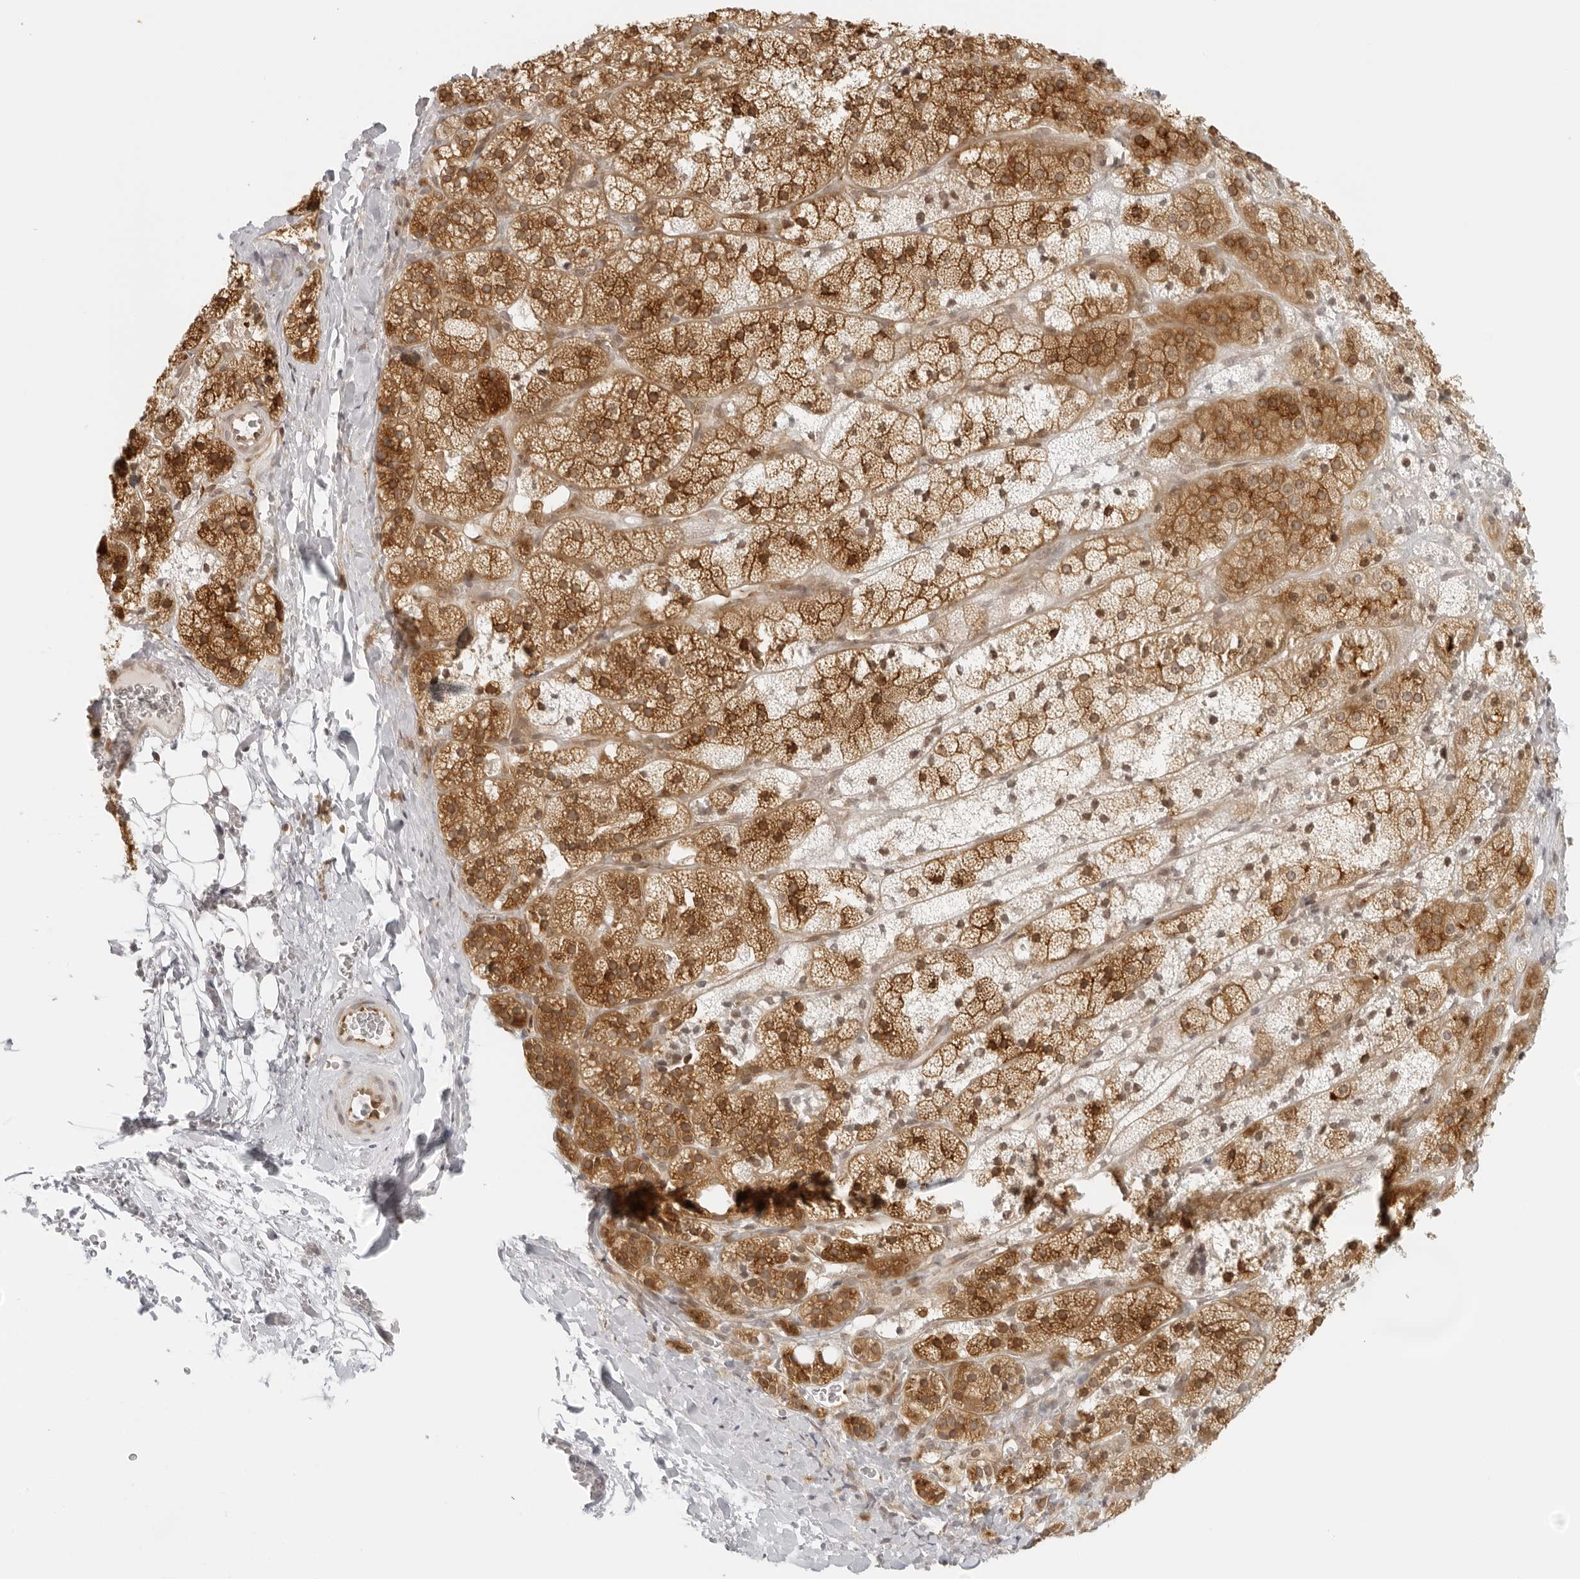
{"staining": {"intensity": "strong", "quantity": ">75%", "location": "cytoplasmic/membranous"}, "tissue": "adrenal gland", "cell_type": "Glandular cells", "image_type": "normal", "snomed": [{"axis": "morphology", "description": "Normal tissue, NOS"}, {"axis": "topography", "description": "Adrenal gland"}], "caption": "Approximately >75% of glandular cells in benign adrenal gland reveal strong cytoplasmic/membranous protein positivity as visualized by brown immunohistochemical staining.", "gene": "EIF4G1", "patient": {"sex": "female", "age": 44}}